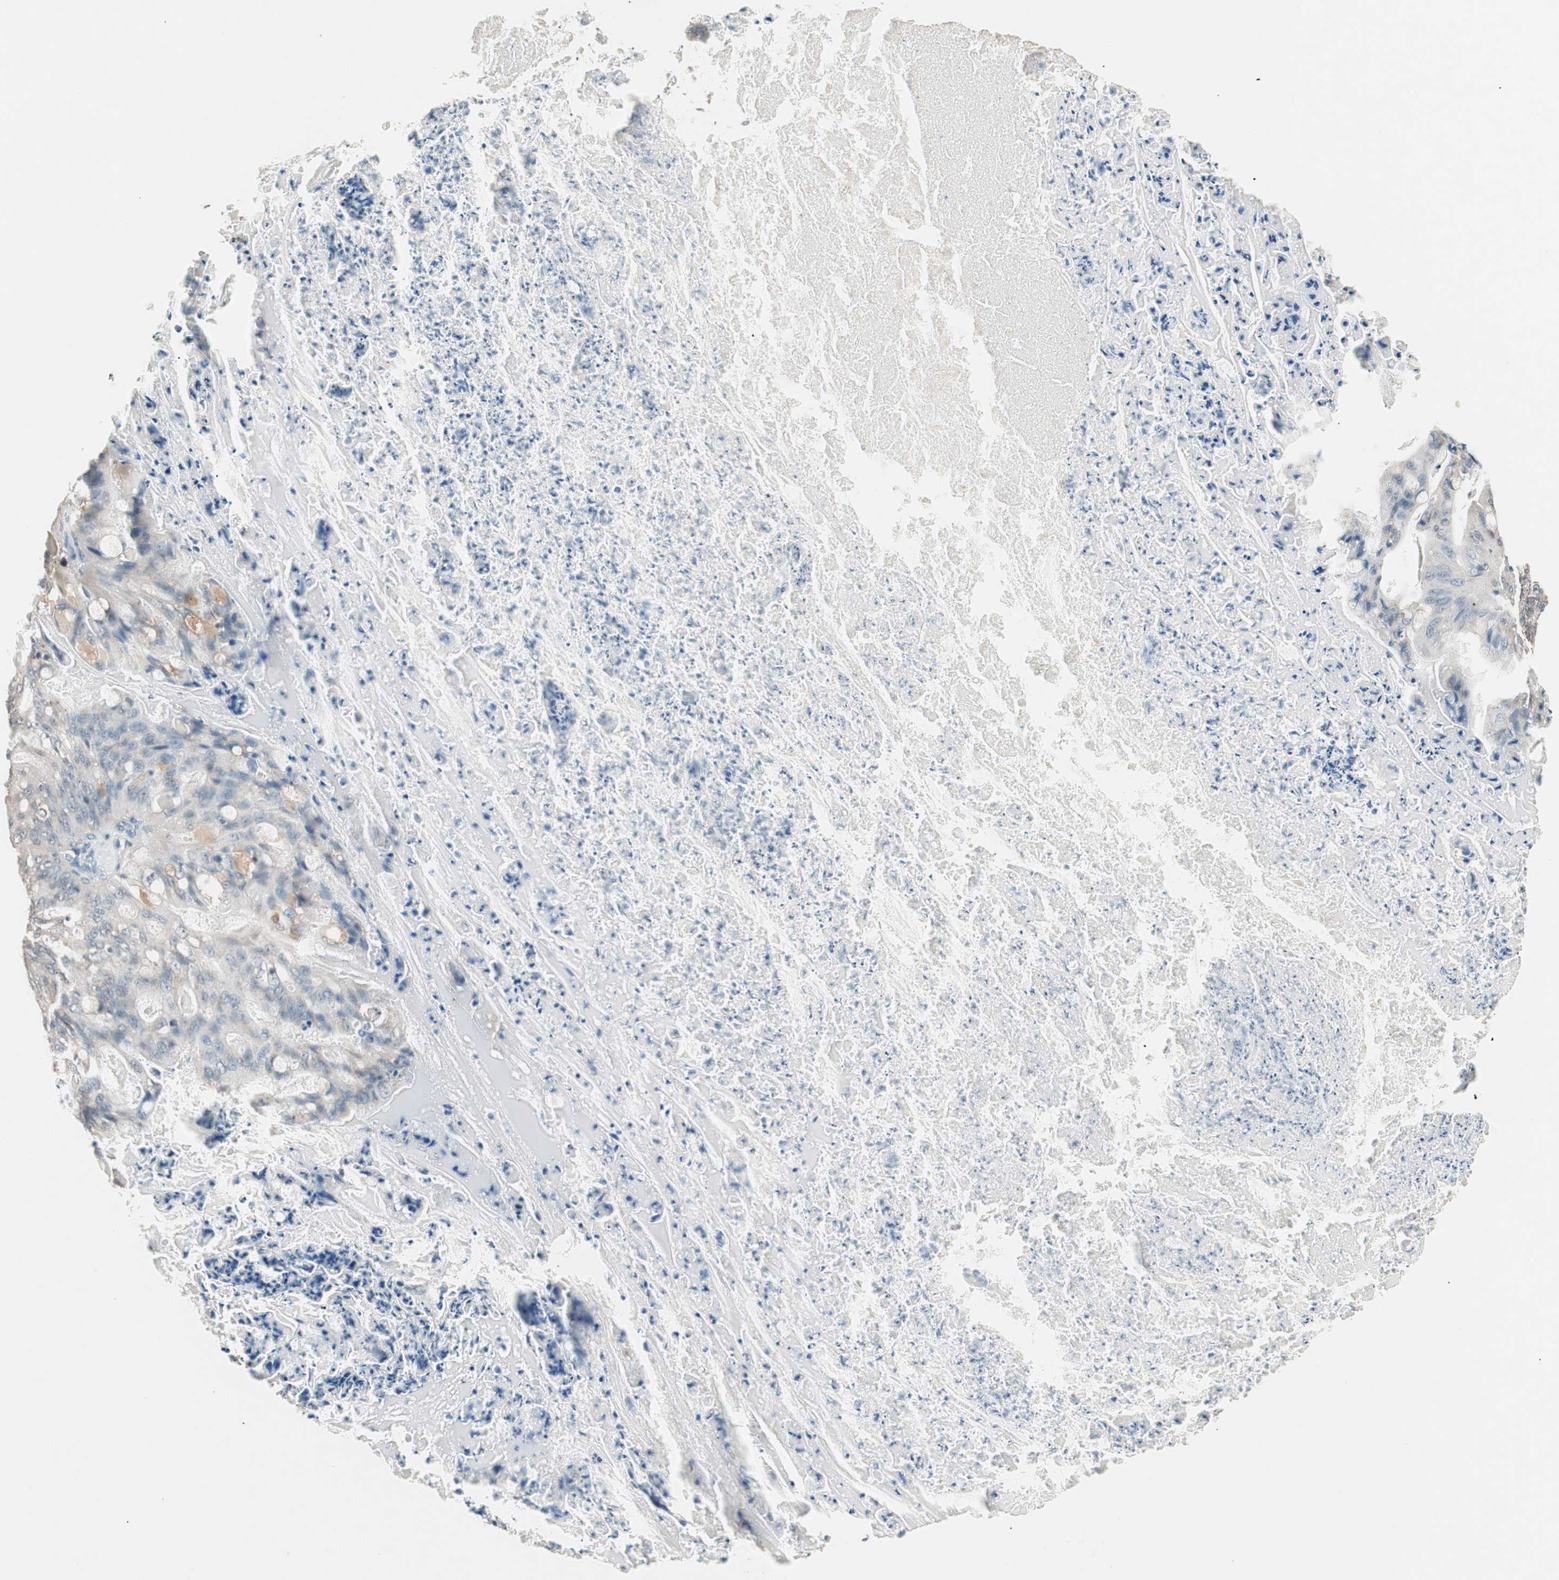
{"staining": {"intensity": "weak", "quantity": ">75%", "location": "cytoplasmic/membranous"}, "tissue": "ovarian cancer", "cell_type": "Tumor cells", "image_type": "cancer", "snomed": [{"axis": "morphology", "description": "Cystadenocarcinoma, mucinous, NOS"}, {"axis": "topography", "description": "Ovary"}], "caption": "This histopathology image demonstrates immunohistochemistry (IHC) staining of mucinous cystadenocarcinoma (ovarian), with low weak cytoplasmic/membranous expression in about >75% of tumor cells.", "gene": "NFRKB", "patient": {"sex": "female", "age": 36}}